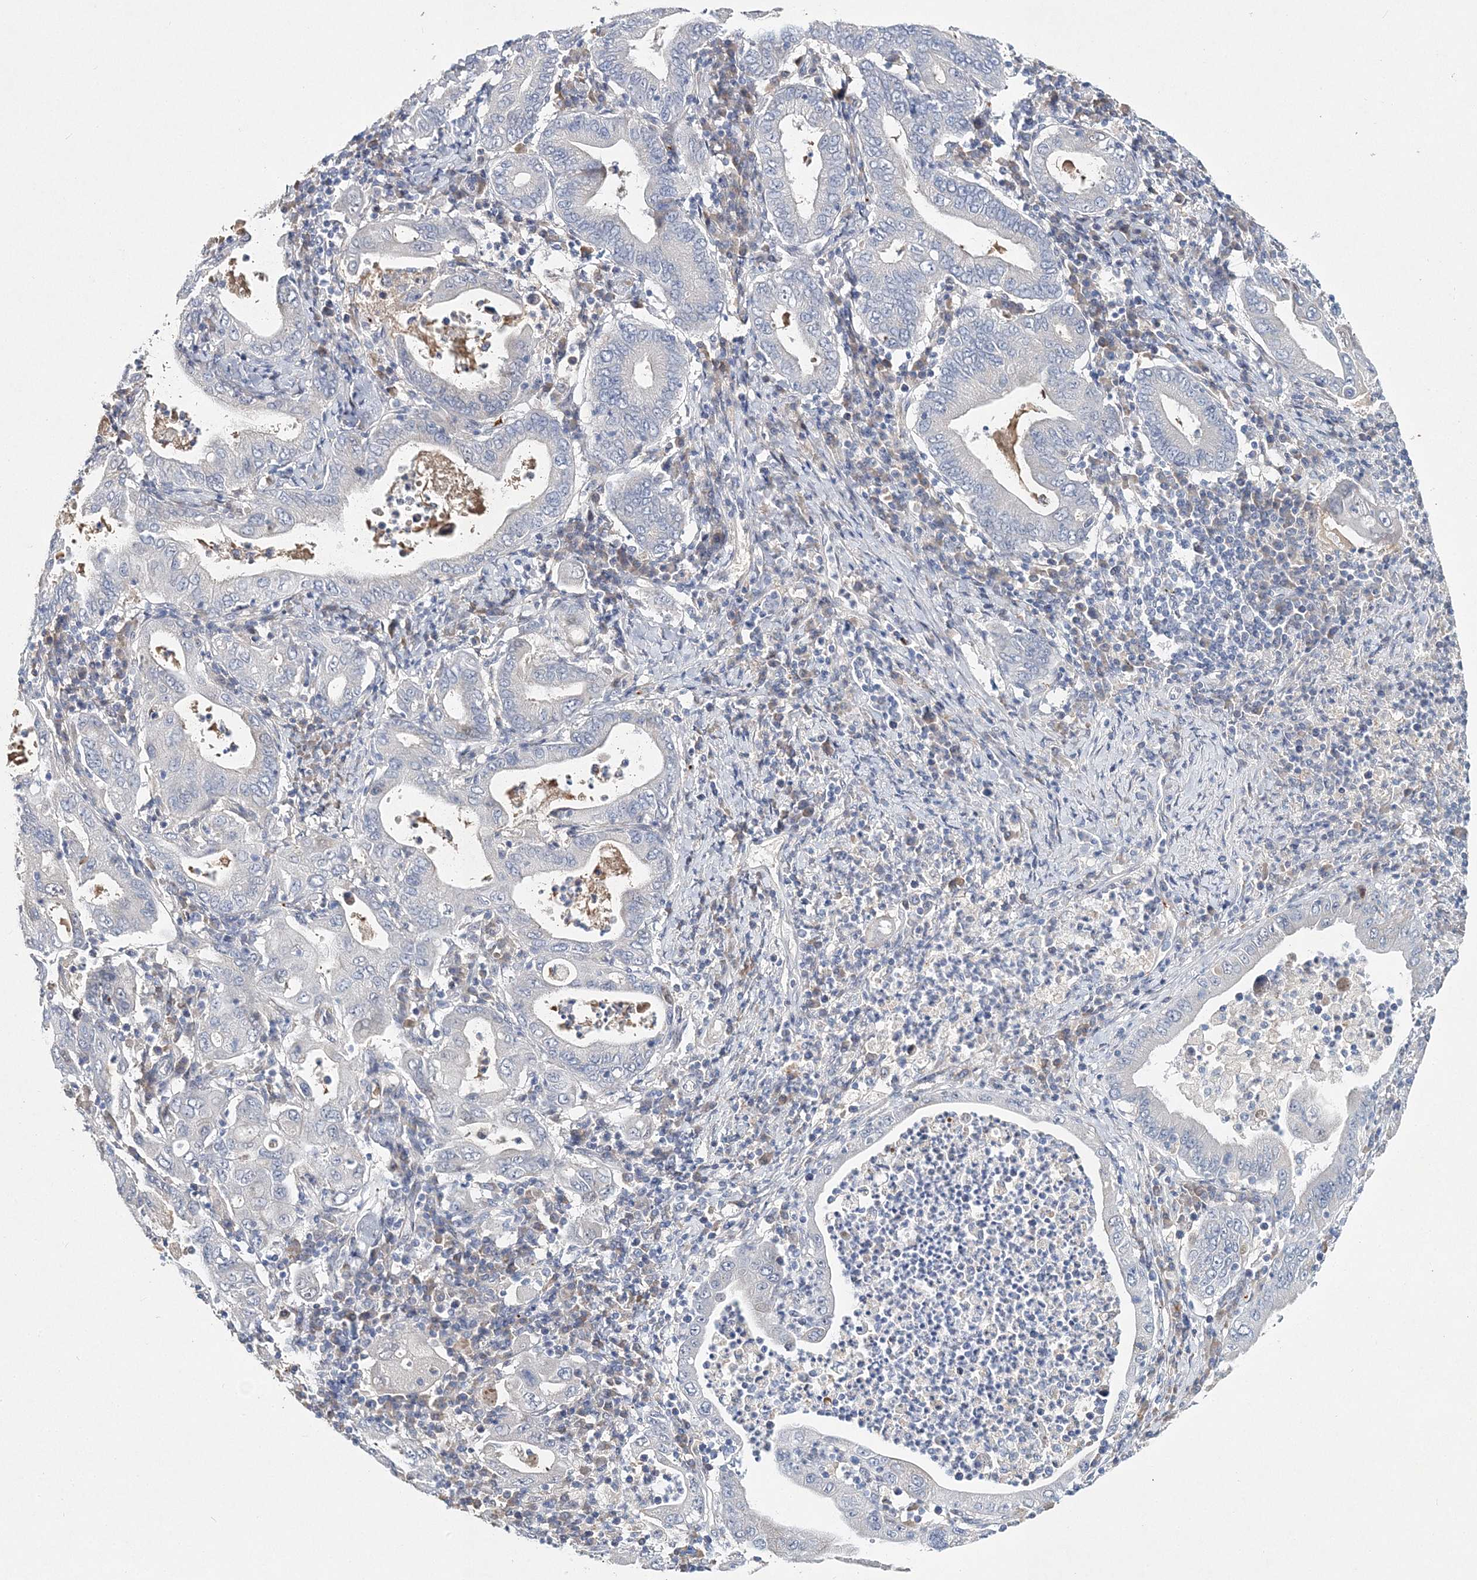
{"staining": {"intensity": "negative", "quantity": "none", "location": "none"}, "tissue": "stomach cancer", "cell_type": "Tumor cells", "image_type": "cancer", "snomed": [{"axis": "morphology", "description": "Normal tissue, NOS"}, {"axis": "morphology", "description": "Adenocarcinoma, NOS"}, {"axis": "topography", "description": "Esophagus"}, {"axis": "topography", "description": "Stomach, upper"}, {"axis": "topography", "description": "Peripheral nerve tissue"}], "caption": "An immunohistochemistry (IHC) photomicrograph of stomach cancer (adenocarcinoma) is shown. There is no staining in tumor cells of stomach cancer (adenocarcinoma).", "gene": "MYOZ2", "patient": {"sex": "male", "age": 62}}